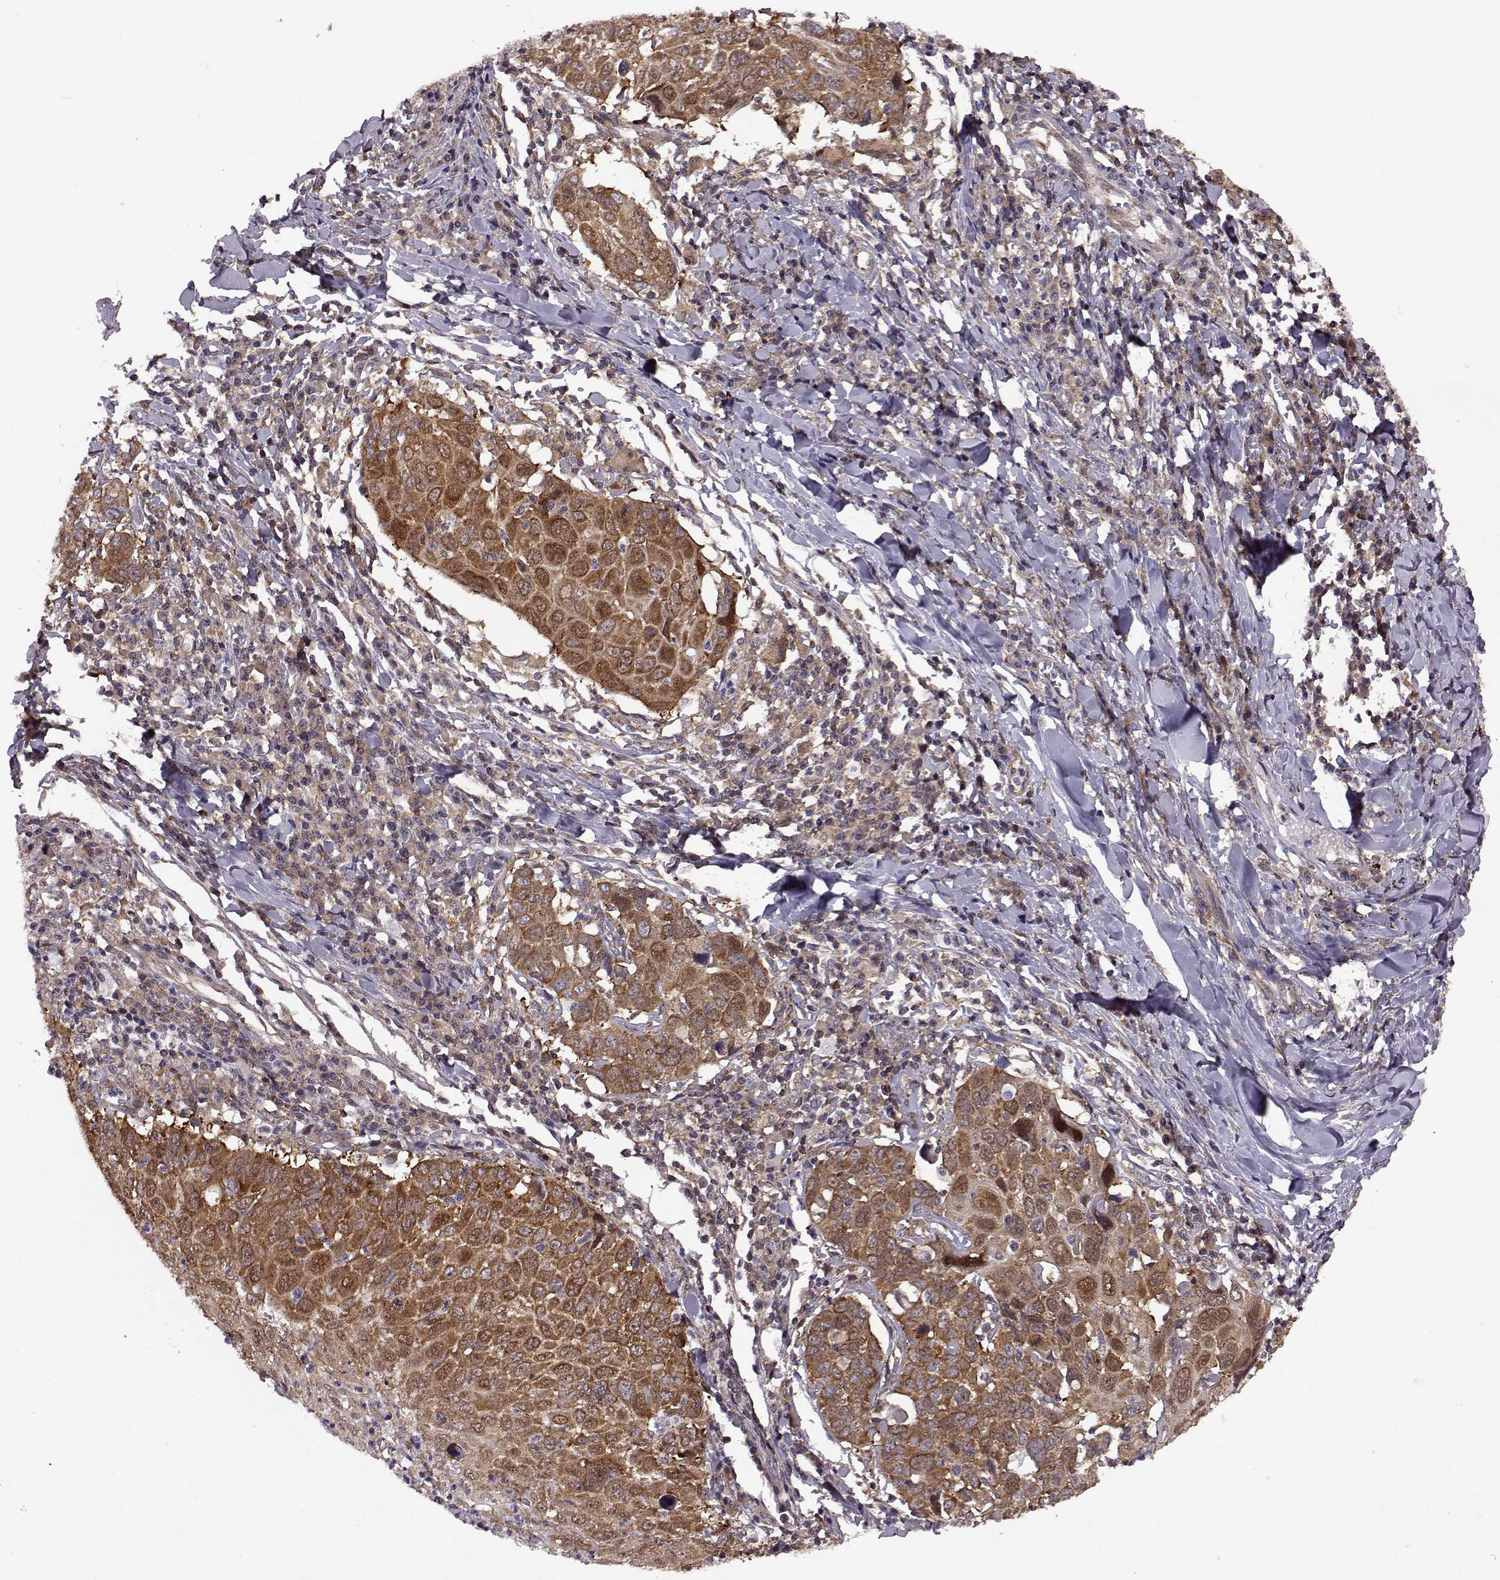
{"staining": {"intensity": "strong", "quantity": ">75%", "location": "cytoplasmic/membranous"}, "tissue": "lung cancer", "cell_type": "Tumor cells", "image_type": "cancer", "snomed": [{"axis": "morphology", "description": "Squamous cell carcinoma, NOS"}, {"axis": "topography", "description": "Lung"}], "caption": "The image displays staining of lung cancer, revealing strong cytoplasmic/membranous protein expression (brown color) within tumor cells. (IHC, brightfield microscopy, high magnification).", "gene": "URI1", "patient": {"sex": "male", "age": 57}}